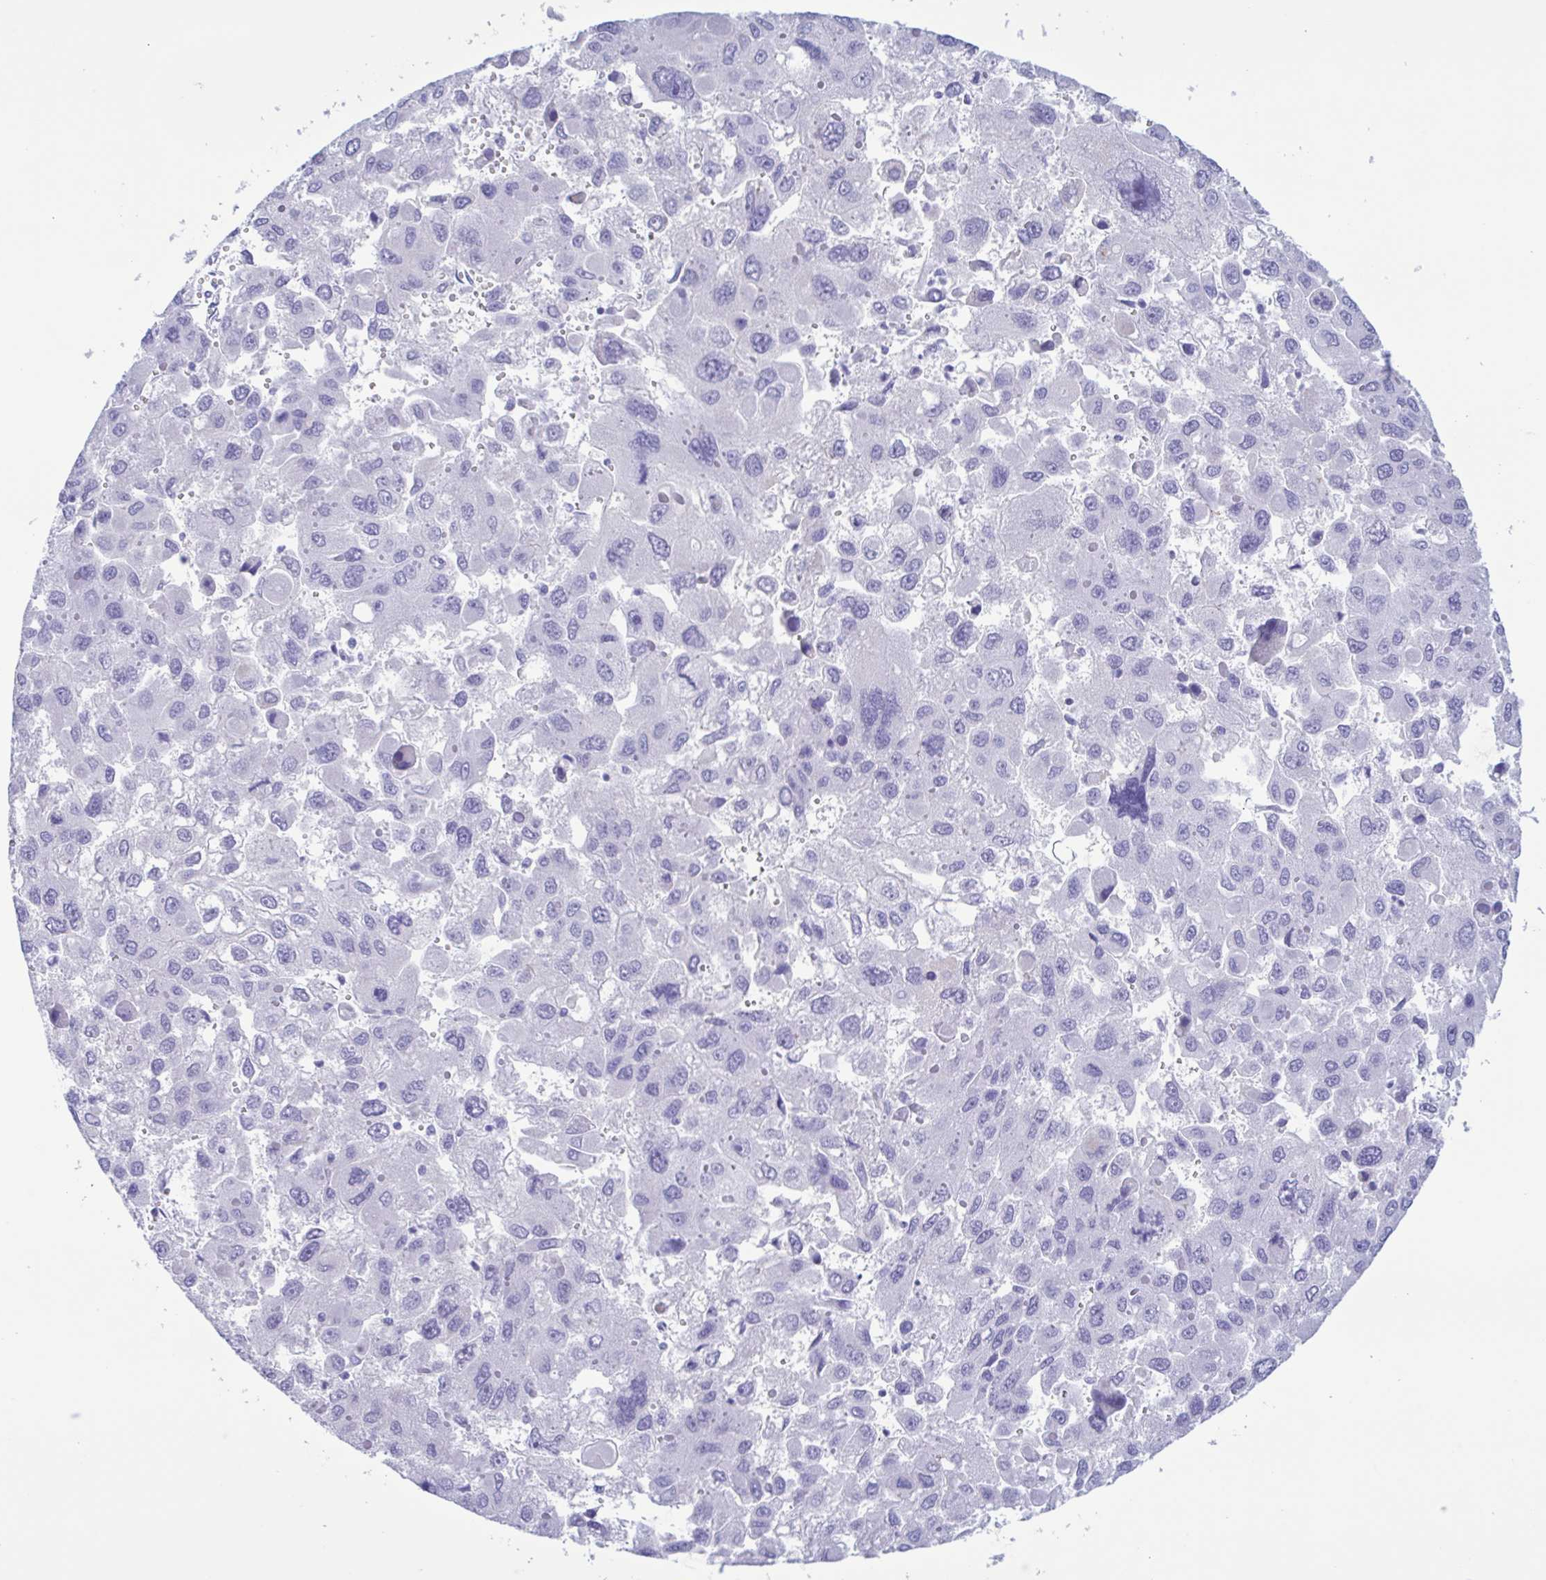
{"staining": {"intensity": "negative", "quantity": "none", "location": "none"}, "tissue": "liver cancer", "cell_type": "Tumor cells", "image_type": "cancer", "snomed": [{"axis": "morphology", "description": "Carcinoma, Hepatocellular, NOS"}, {"axis": "topography", "description": "Liver"}], "caption": "Immunohistochemical staining of human liver cancer shows no significant staining in tumor cells.", "gene": "TSPY2", "patient": {"sex": "female", "age": 41}}